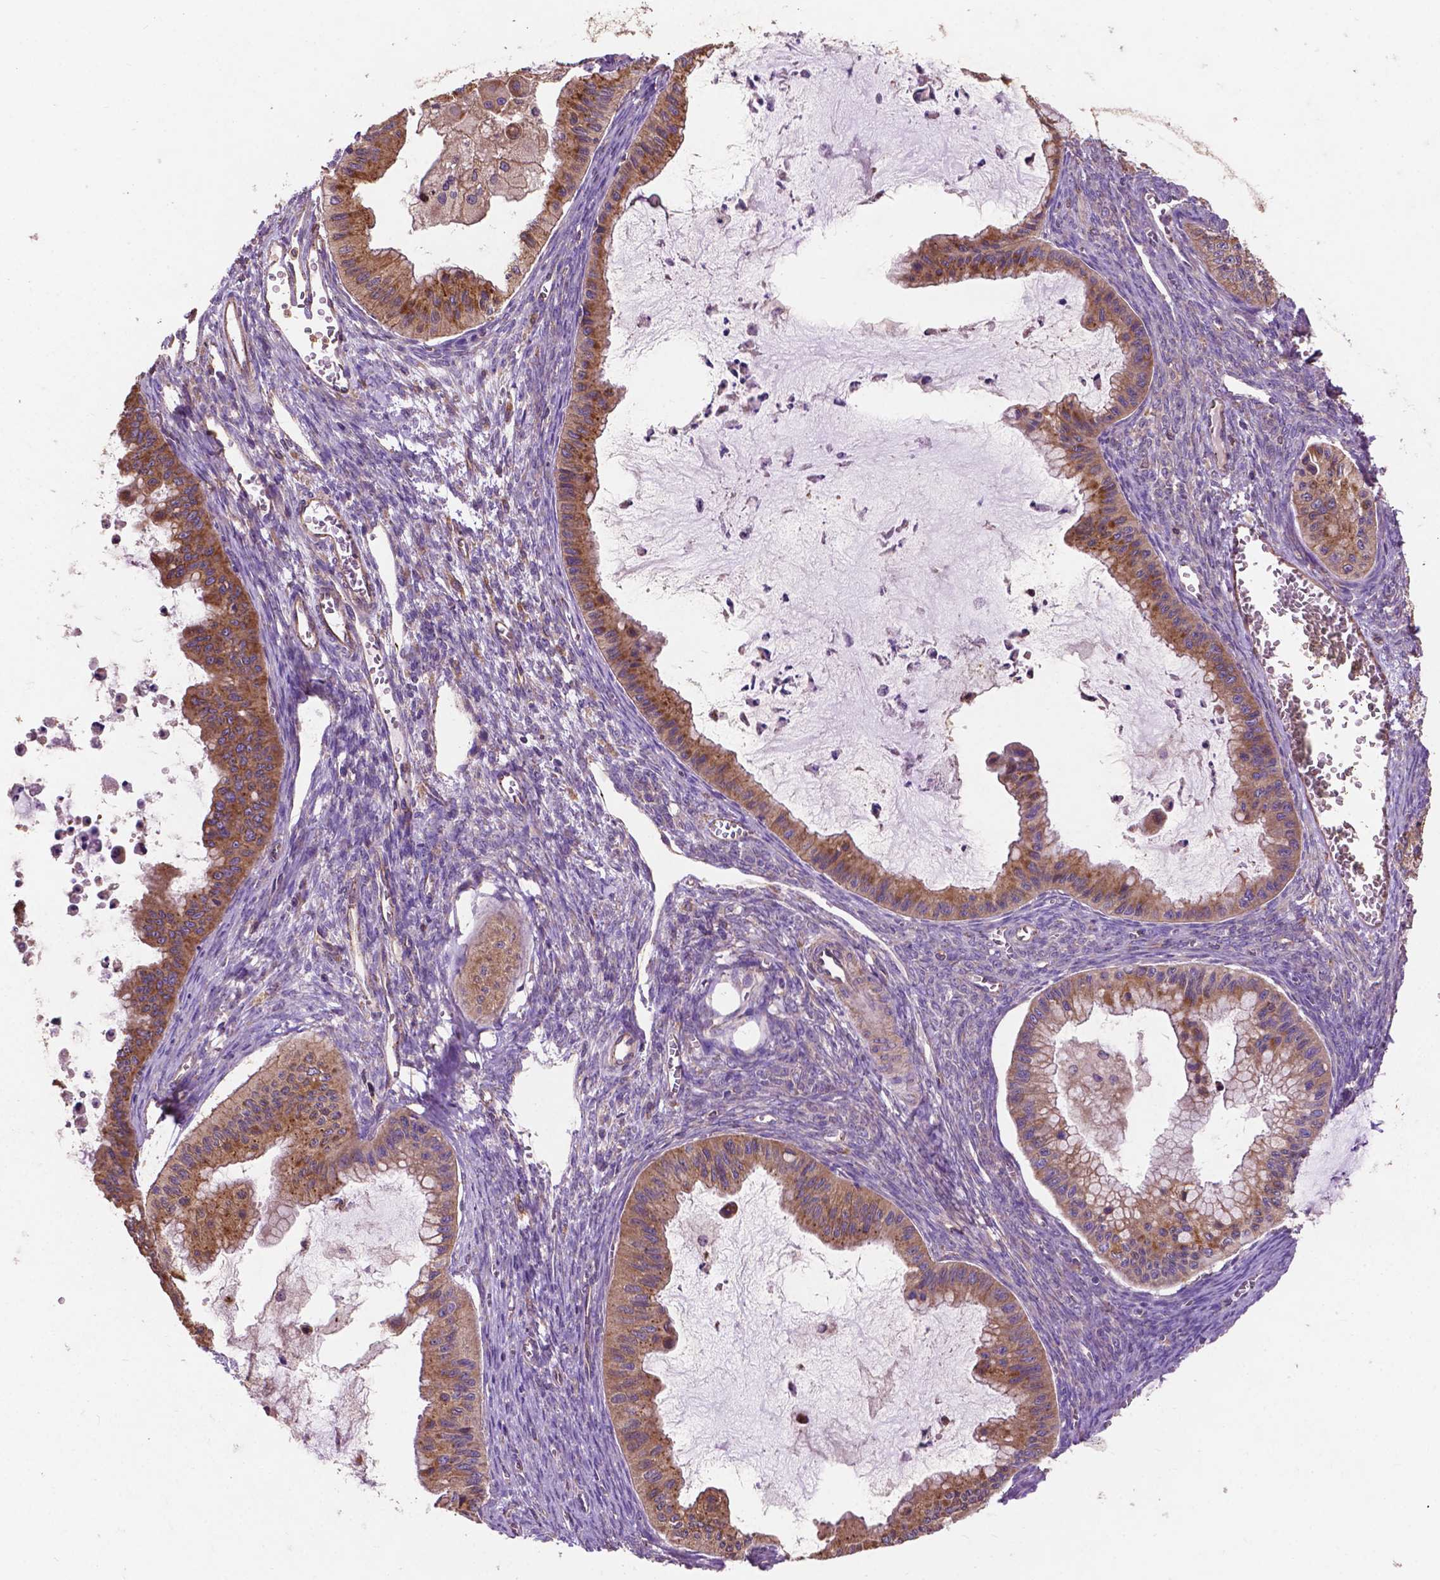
{"staining": {"intensity": "moderate", "quantity": ">75%", "location": "cytoplasmic/membranous"}, "tissue": "ovarian cancer", "cell_type": "Tumor cells", "image_type": "cancer", "snomed": [{"axis": "morphology", "description": "Cystadenocarcinoma, mucinous, NOS"}, {"axis": "topography", "description": "Ovary"}], "caption": "The photomicrograph shows immunohistochemical staining of ovarian mucinous cystadenocarcinoma. There is moderate cytoplasmic/membranous expression is present in approximately >75% of tumor cells.", "gene": "CCDC71L", "patient": {"sex": "female", "age": 72}}